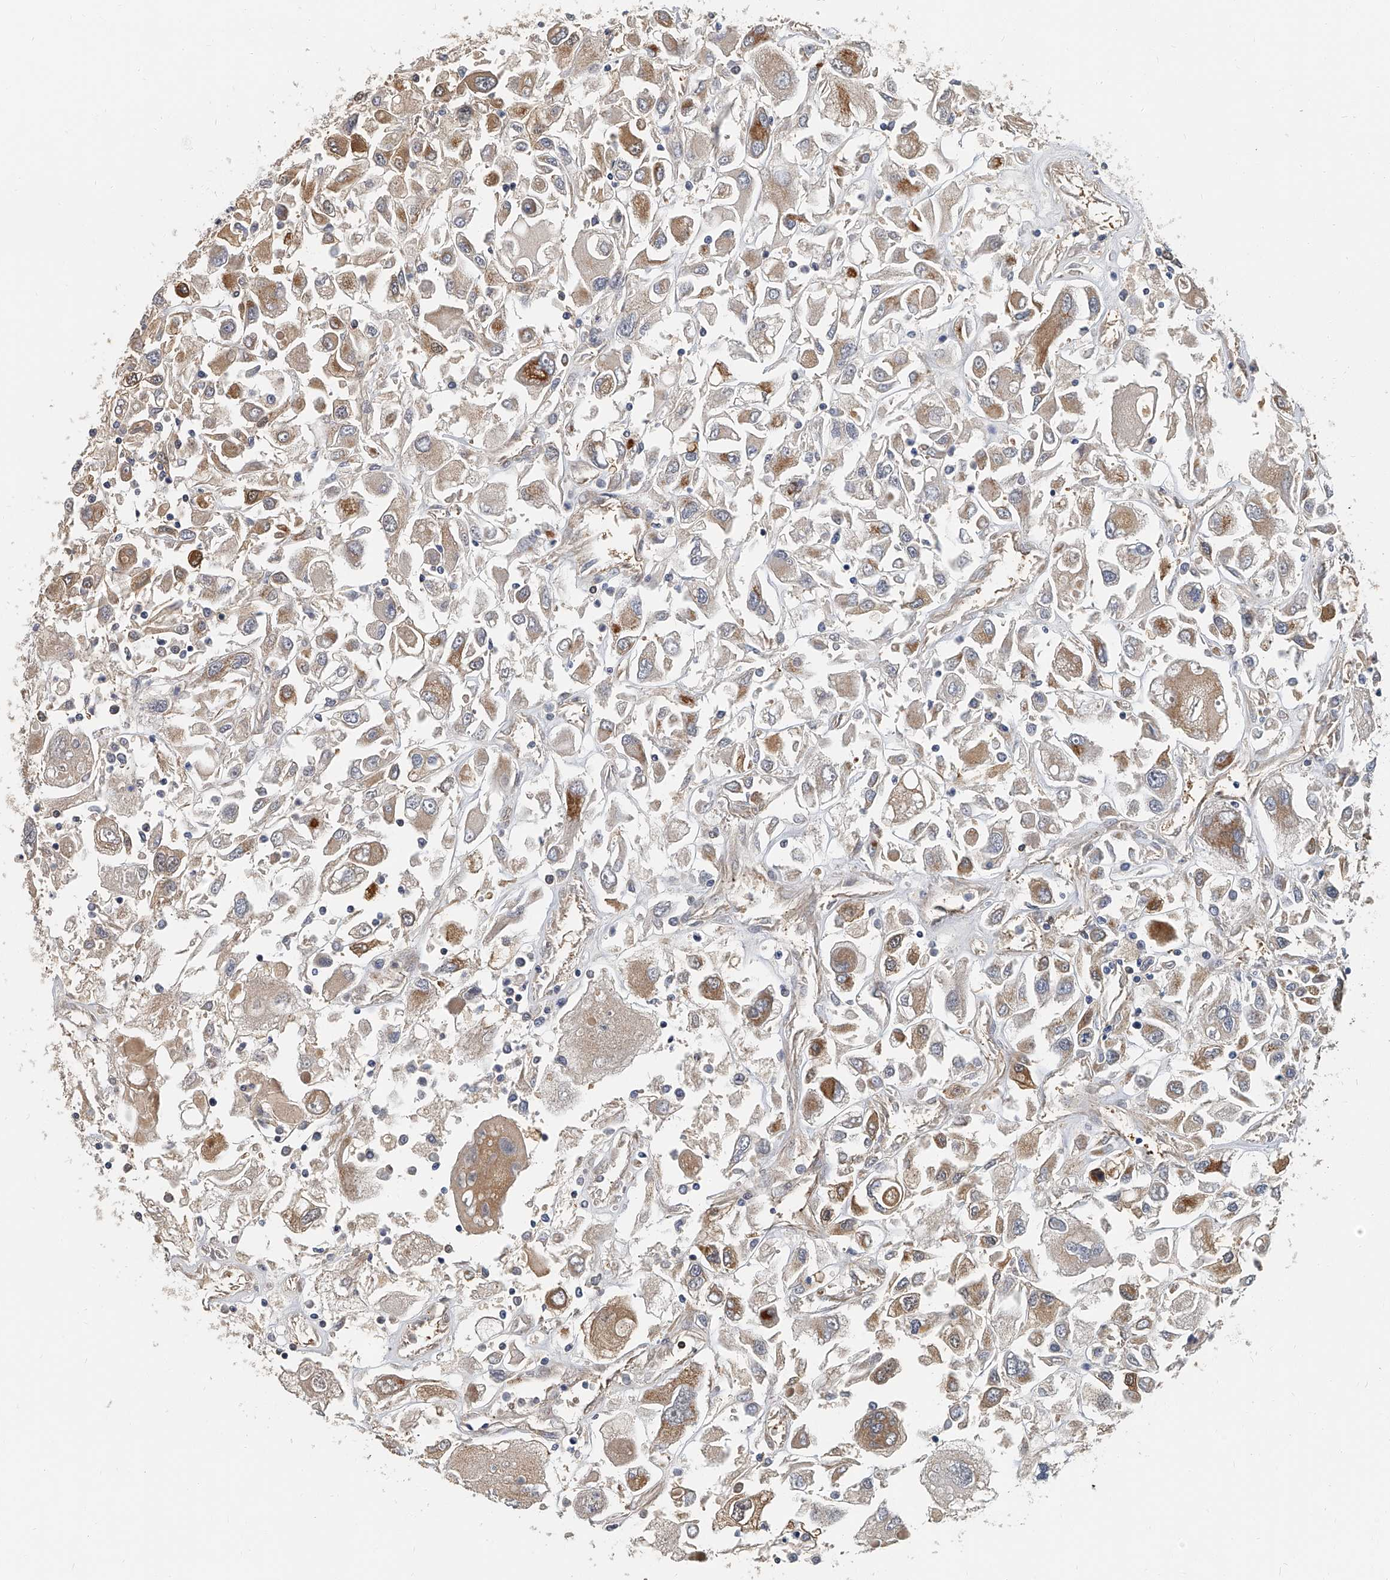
{"staining": {"intensity": "moderate", "quantity": "25%-75%", "location": "cytoplasmic/membranous"}, "tissue": "renal cancer", "cell_type": "Tumor cells", "image_type": "cancer", "snomed": [{"axis": "morphology", "description": "Adenocarcinoma, NOS"}, {"axis": "topography", "description": "Kidney"}], "caption": "Human renal cancer stained with a protein marker demonstrates moderate staining in tumor cells.", "gene": "CD200", "patient": {"sex": "female", "age": 52}}